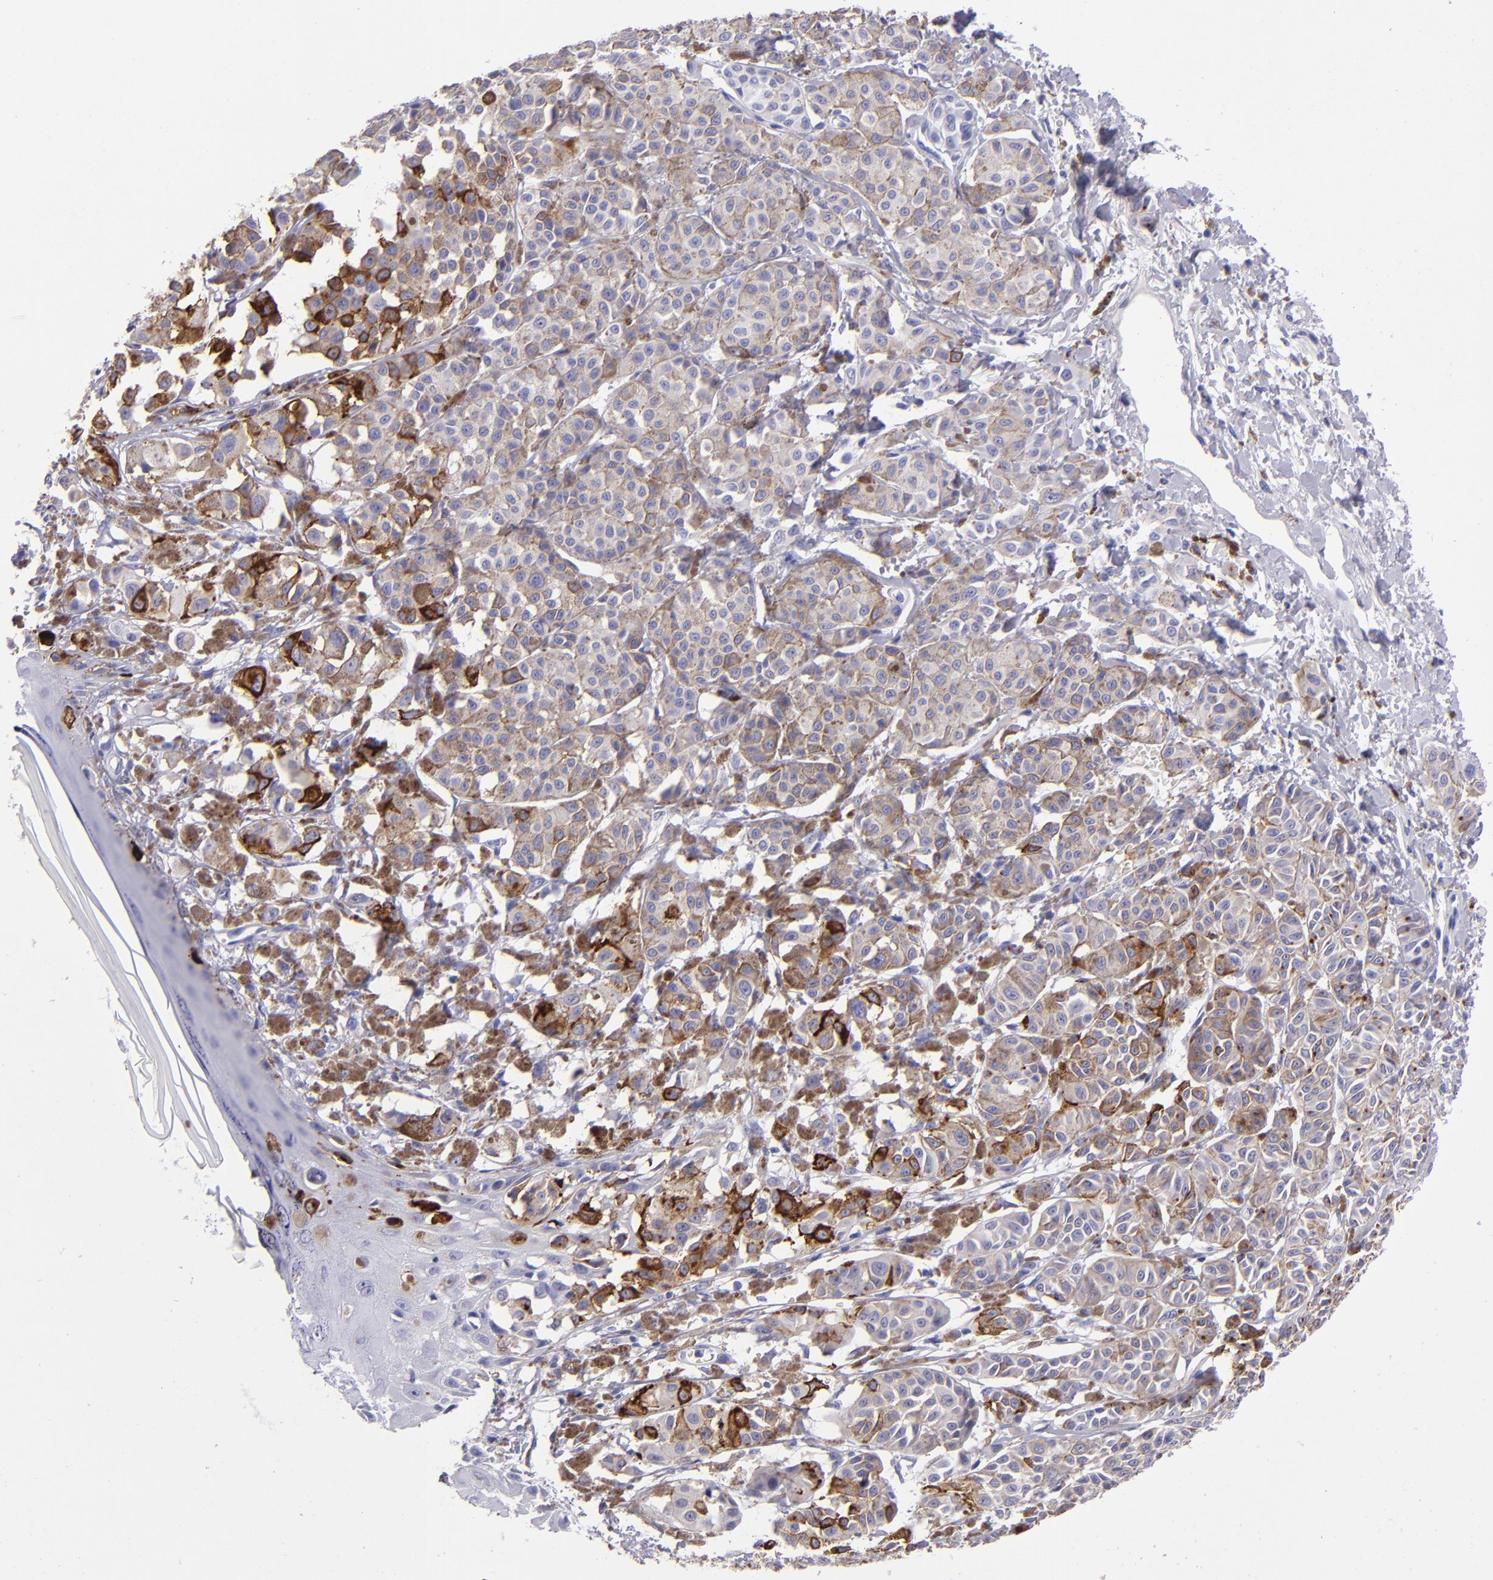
{"staining": {"intensity": "moderate", "quantity": "25%-75%", "location": "cytoplasmic/membranous"}, "tissue": "melanoma", "cell_type": "Tumor cells", "image_type": "cancer", "snomed": [{"axis": "morphology", "description": "Malignant melanoma, NOS"}, {"axis": "topography", "description": "Skin"}], "caption": "IHC (DAB (3,3'-diaminobenzidine)) staining of melanoma reveals moderate cytoplasmic/membranous protein expression in about 25%-75% of tumor cells. (Brightfield microscopy of DAB IHC at high magnification).", "gene": "TYRP1", "patient": {"sex": "male", "age": 76}}